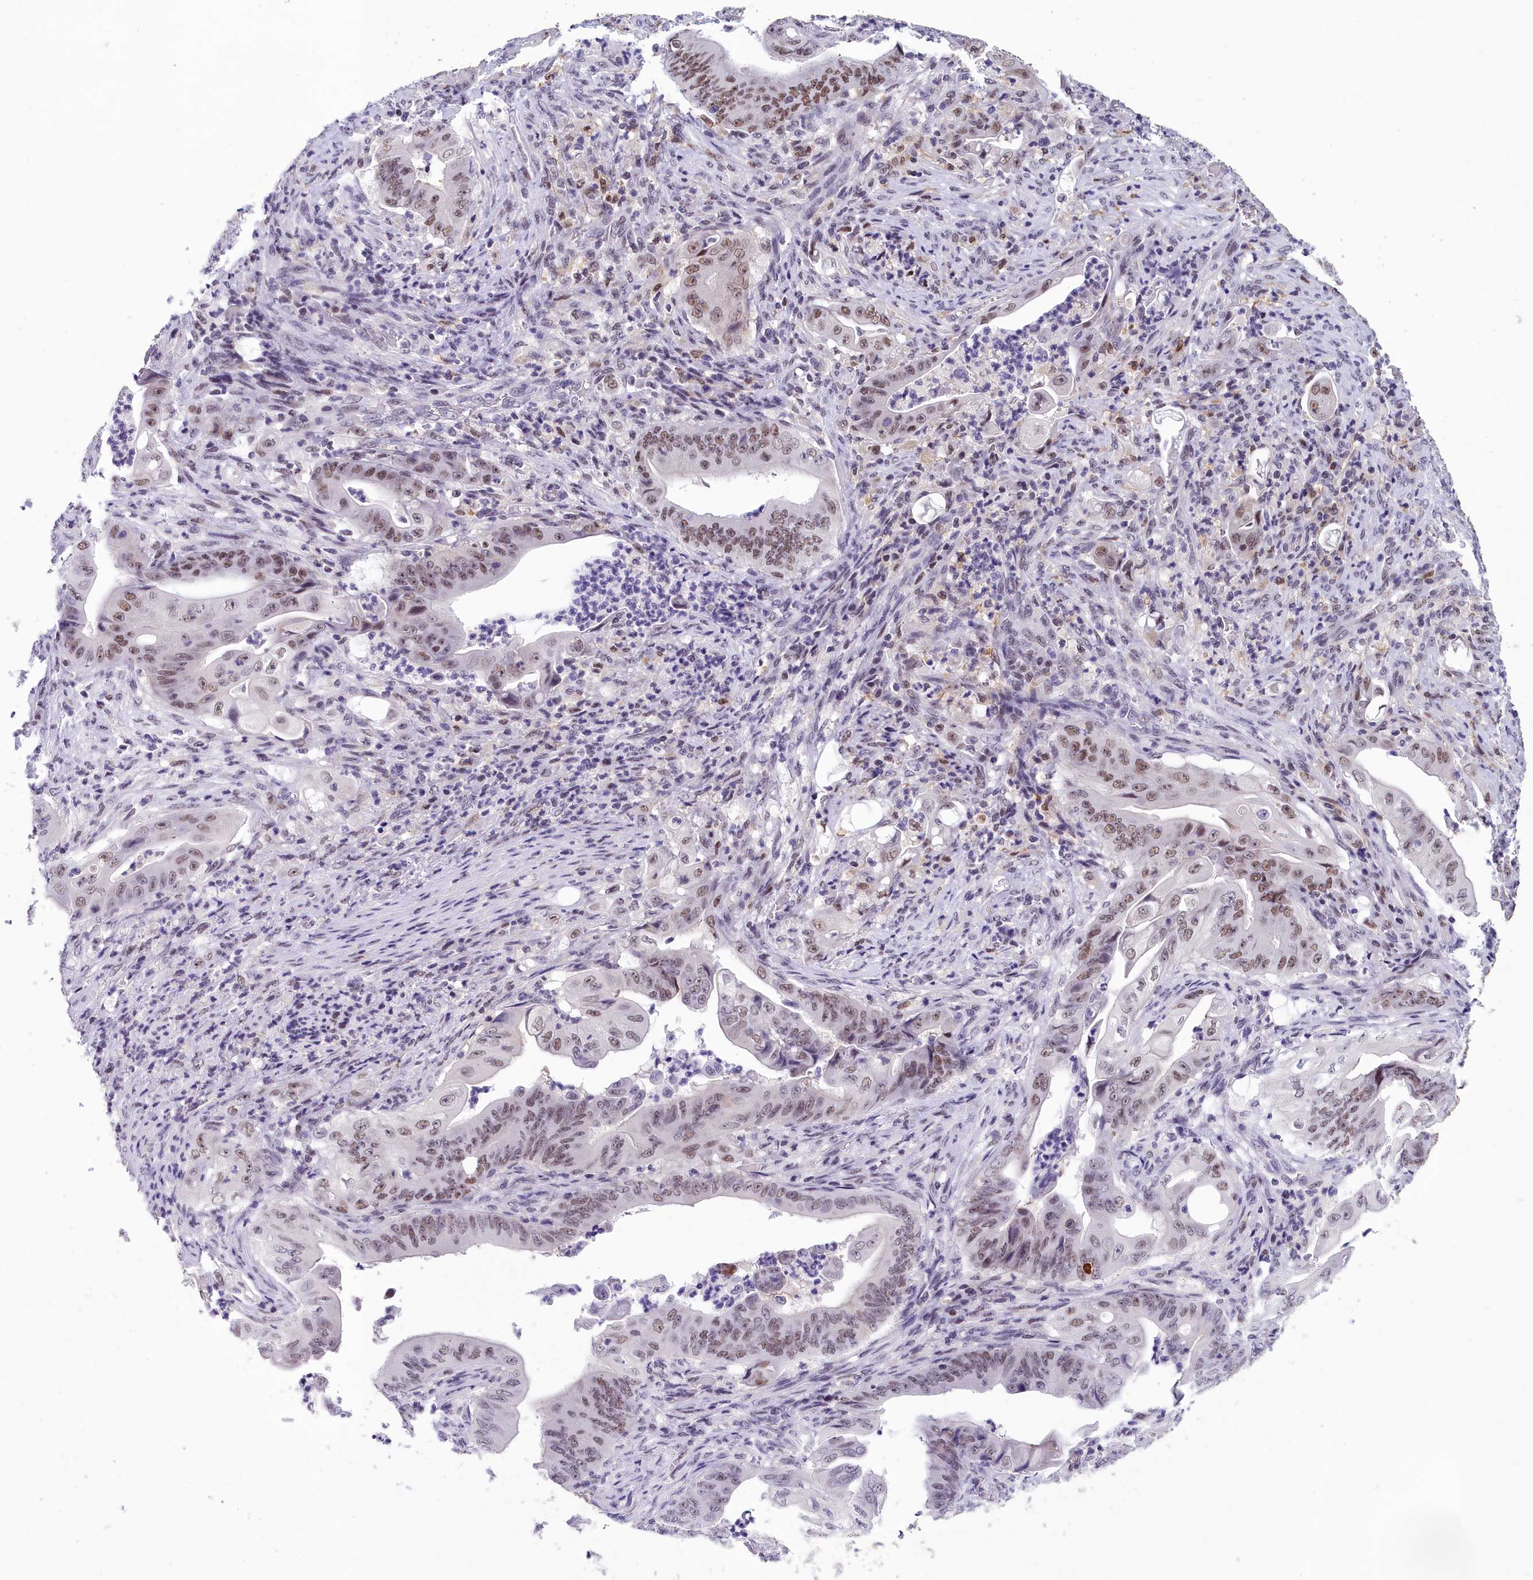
{"staining": {"intensity": "moderate", "quantity": ">75%", "location": "nuclear"}, "tissue": "stomach cancer", "cell_type": "Tumor cells", "image_type": "cancer", "snomed": [{"axis": "morphology", "description": "Adenocarcinoma, NOS"}, {"axis": "topography", "description": "Stomach"}], "caption": "Immunohistochemistry image of neoplastic tissue: human adenocarcinoma (stomach) stained using immunohistochemistry reveals medium levels of moderate protein expression localized specifically in the nuclear of tumor cells, appearing as a nuclear brown color.", "gene": "CCDC97", "patient": {"sex": "female", "age": 73}}